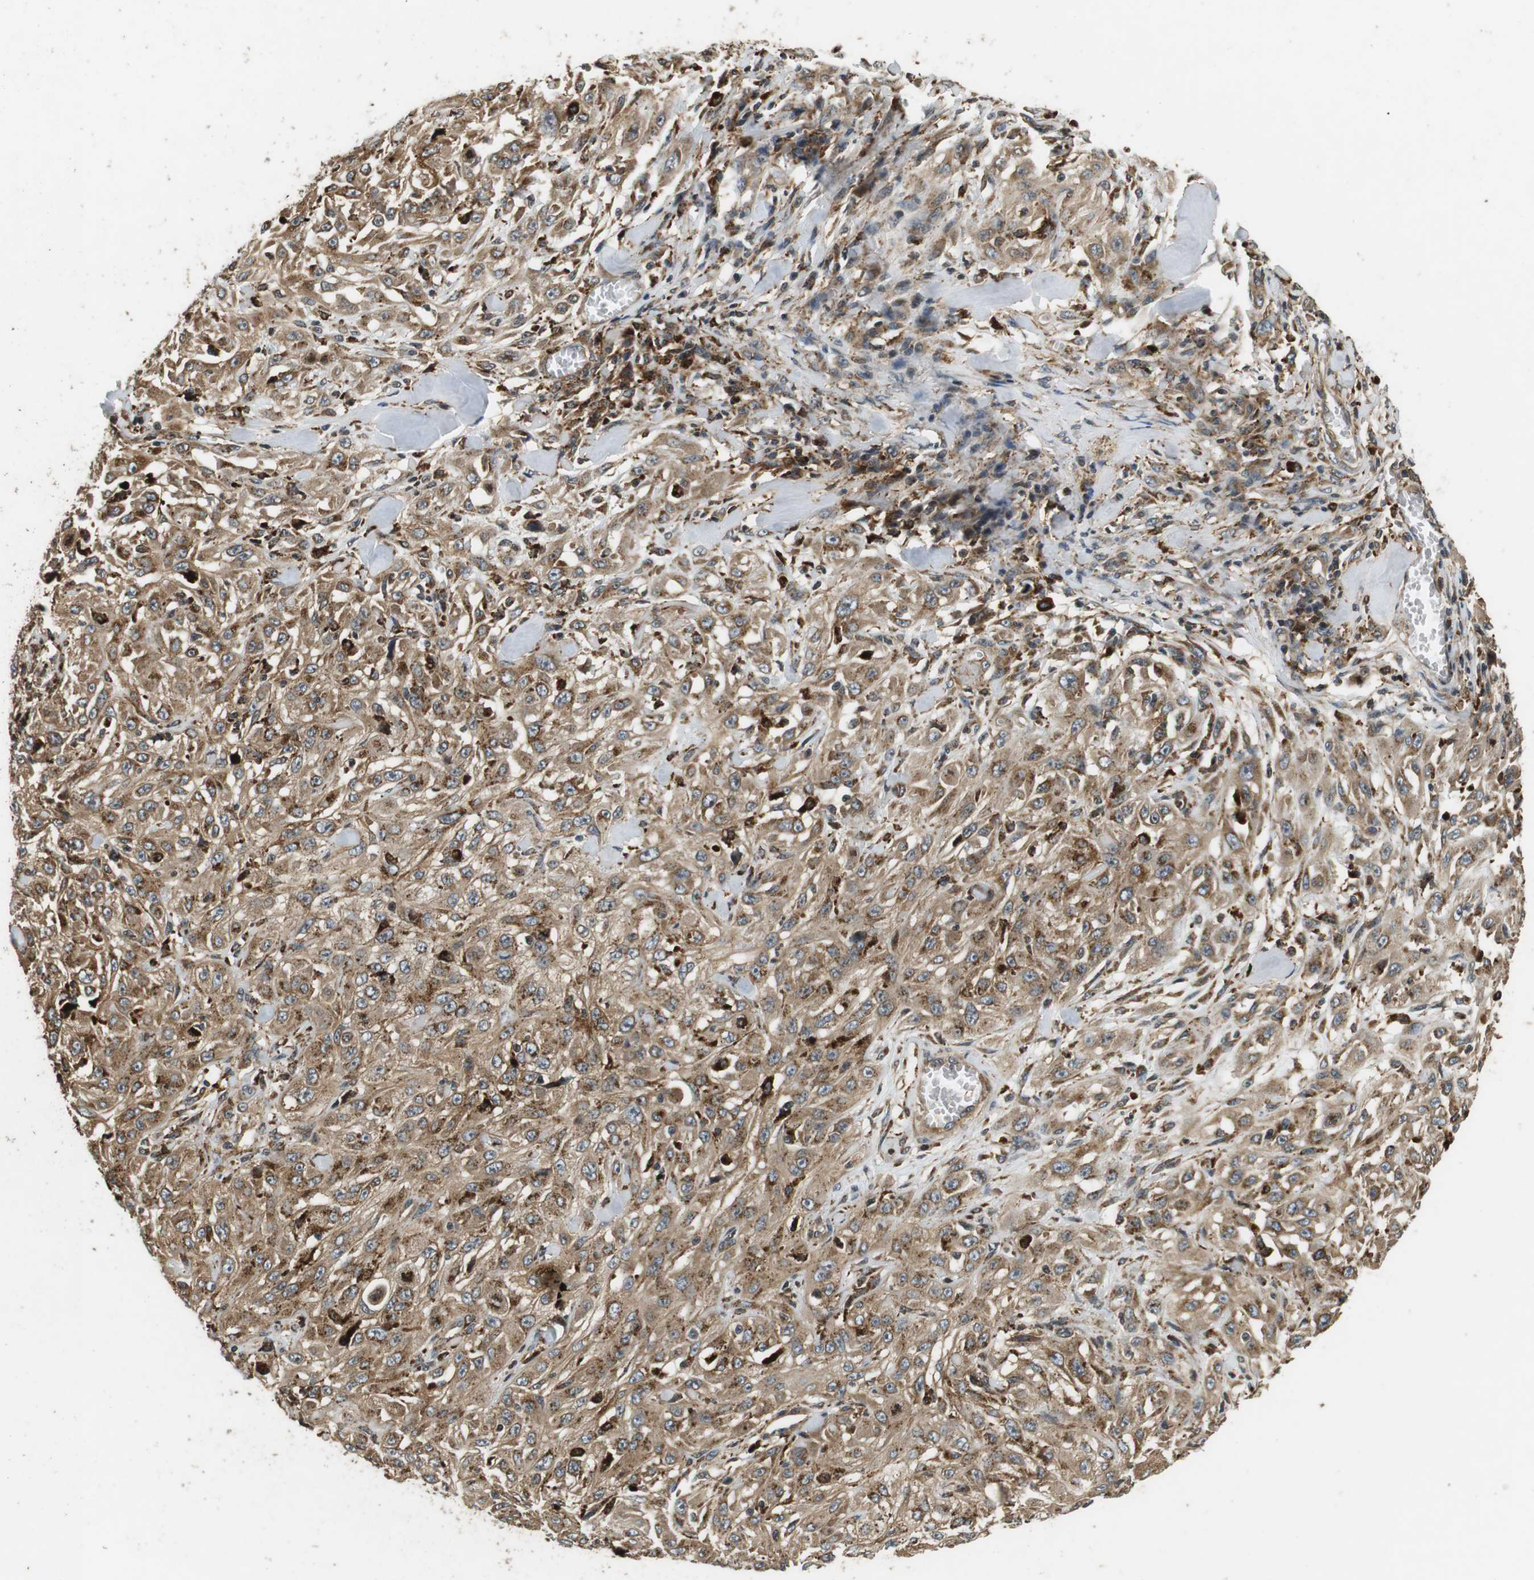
{"staining": {"intensity": "moderate", "quantity": ">75%", "location": "cytoplasmic/membranous"}, "tissue": "skin cancer", "cell_type": "Tumor cells", "image_type": "cancer", "snomed": [{"axis": "morphology", "description": "Squamous cell carcinoma, NOS"}, {"axis": "morphology", "description": "Squamous cell carcinoma, metastatic, NOS"}, {"axis": "topography", "description": "Skin"}, {"axis": "topography", "description": "Lymph node"}], "caption": "Protein staining of skin cancer (metastatic squamous cell carcinoma) tissue demonstrates moderate cytoplasmic/membranous expression in about >75% of tumor cells.", "gene": "TXNRD1", "patient": {"sex": "male", "age": 75}}